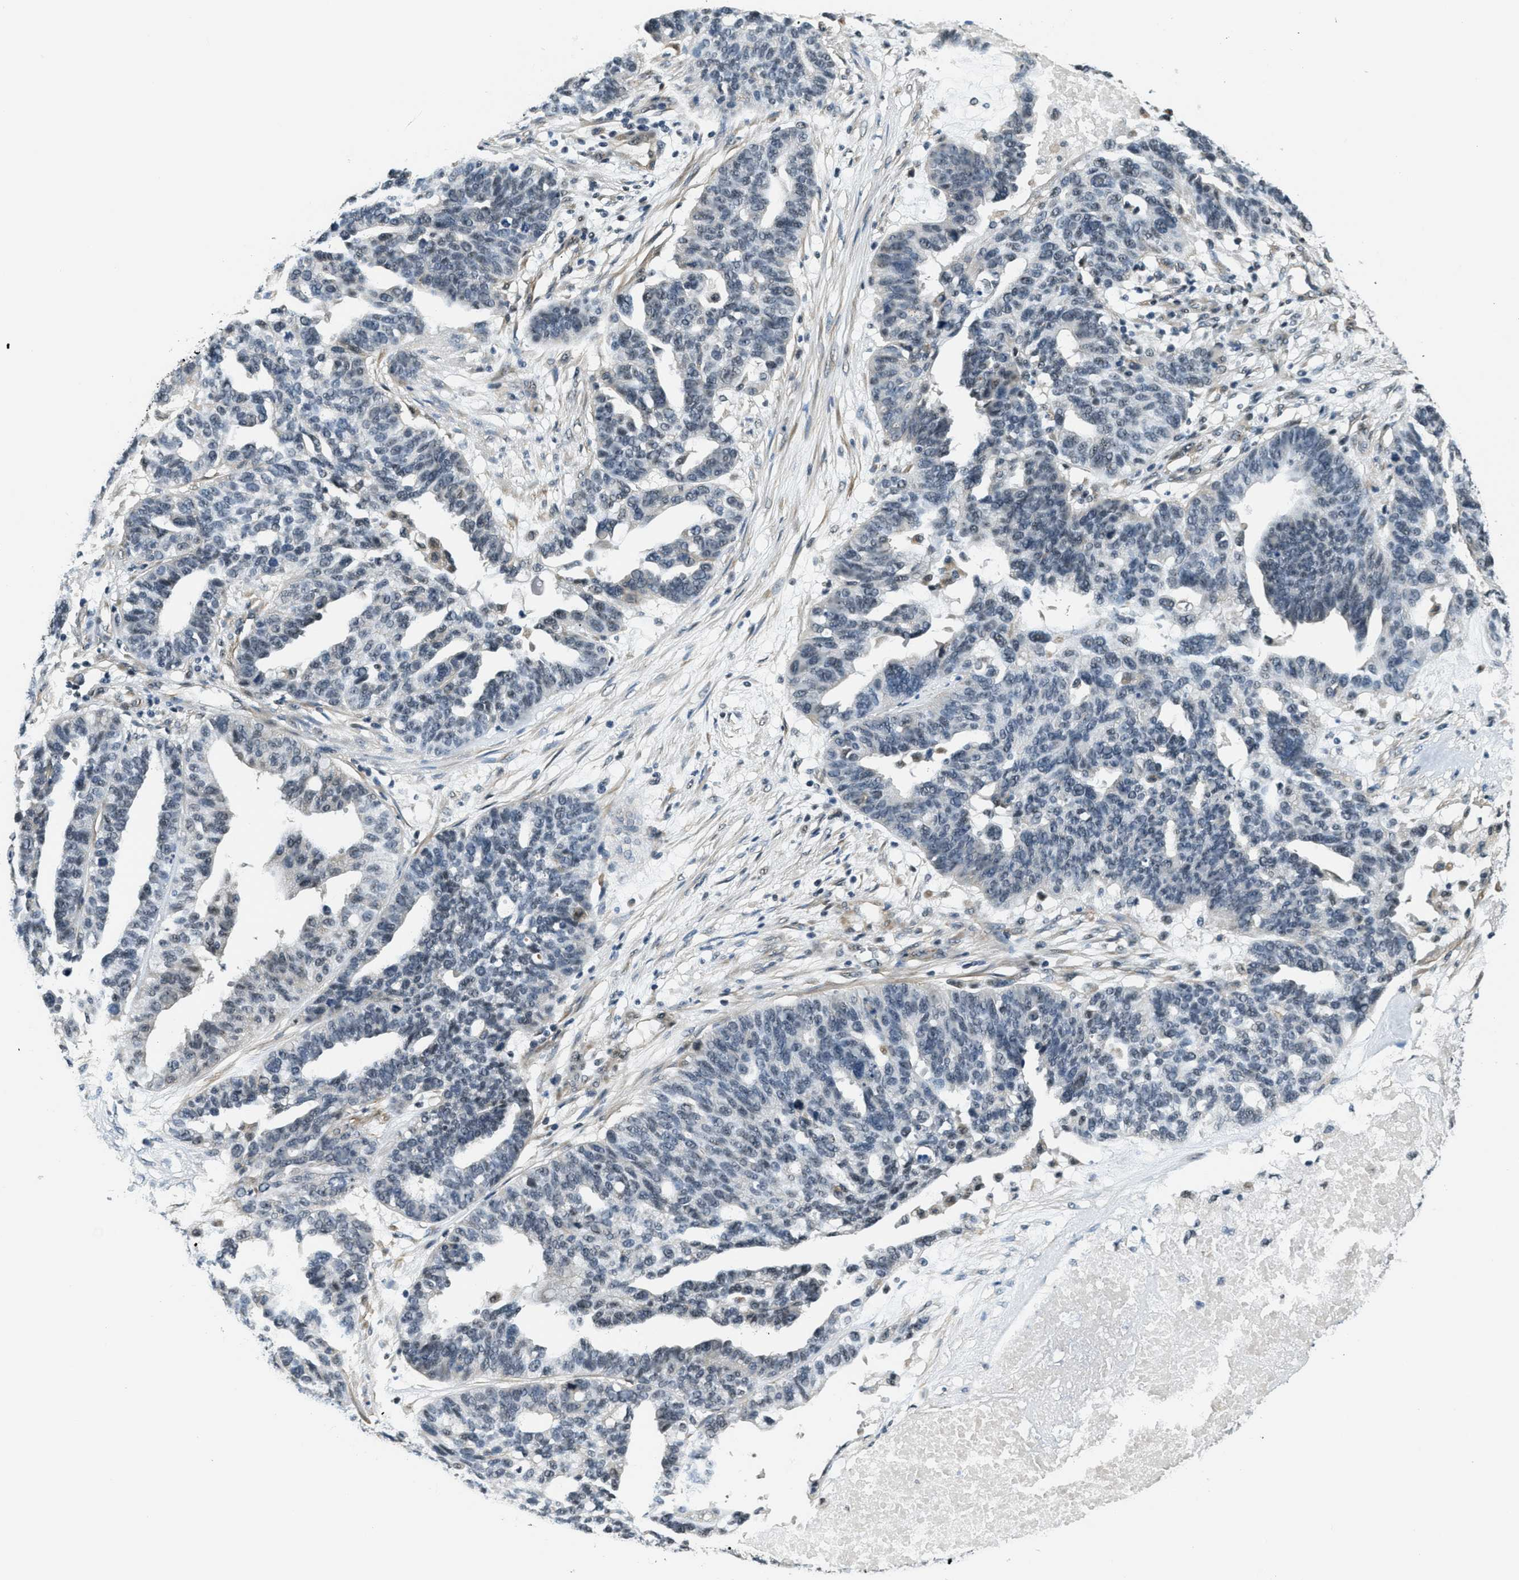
{"staining": {"intensity": "weak", "quantity": "<25%", "location": "nuclear"}, "tissue": "ovarian cancer", "cell_type": "Tumor cells", "image_type": "cancer", "snomed": [{"axis": "morphology", "description": "Cystadenocarcinoma, serous, NOS"}, {"axis": "topography", "description": "Ovary"}], "caption": "The IHC micrograph has no significant positivity in tumor cells of serous cystadenocarcinoma (ovarian) tissue. (DAB (3,3'-diaminobenzidine) immunohistochemistry (IHC) visualized using brightfield microscopy, high magnification).", "gene": "CFAP36", "patient": {"sex": "female", "age": 59}}